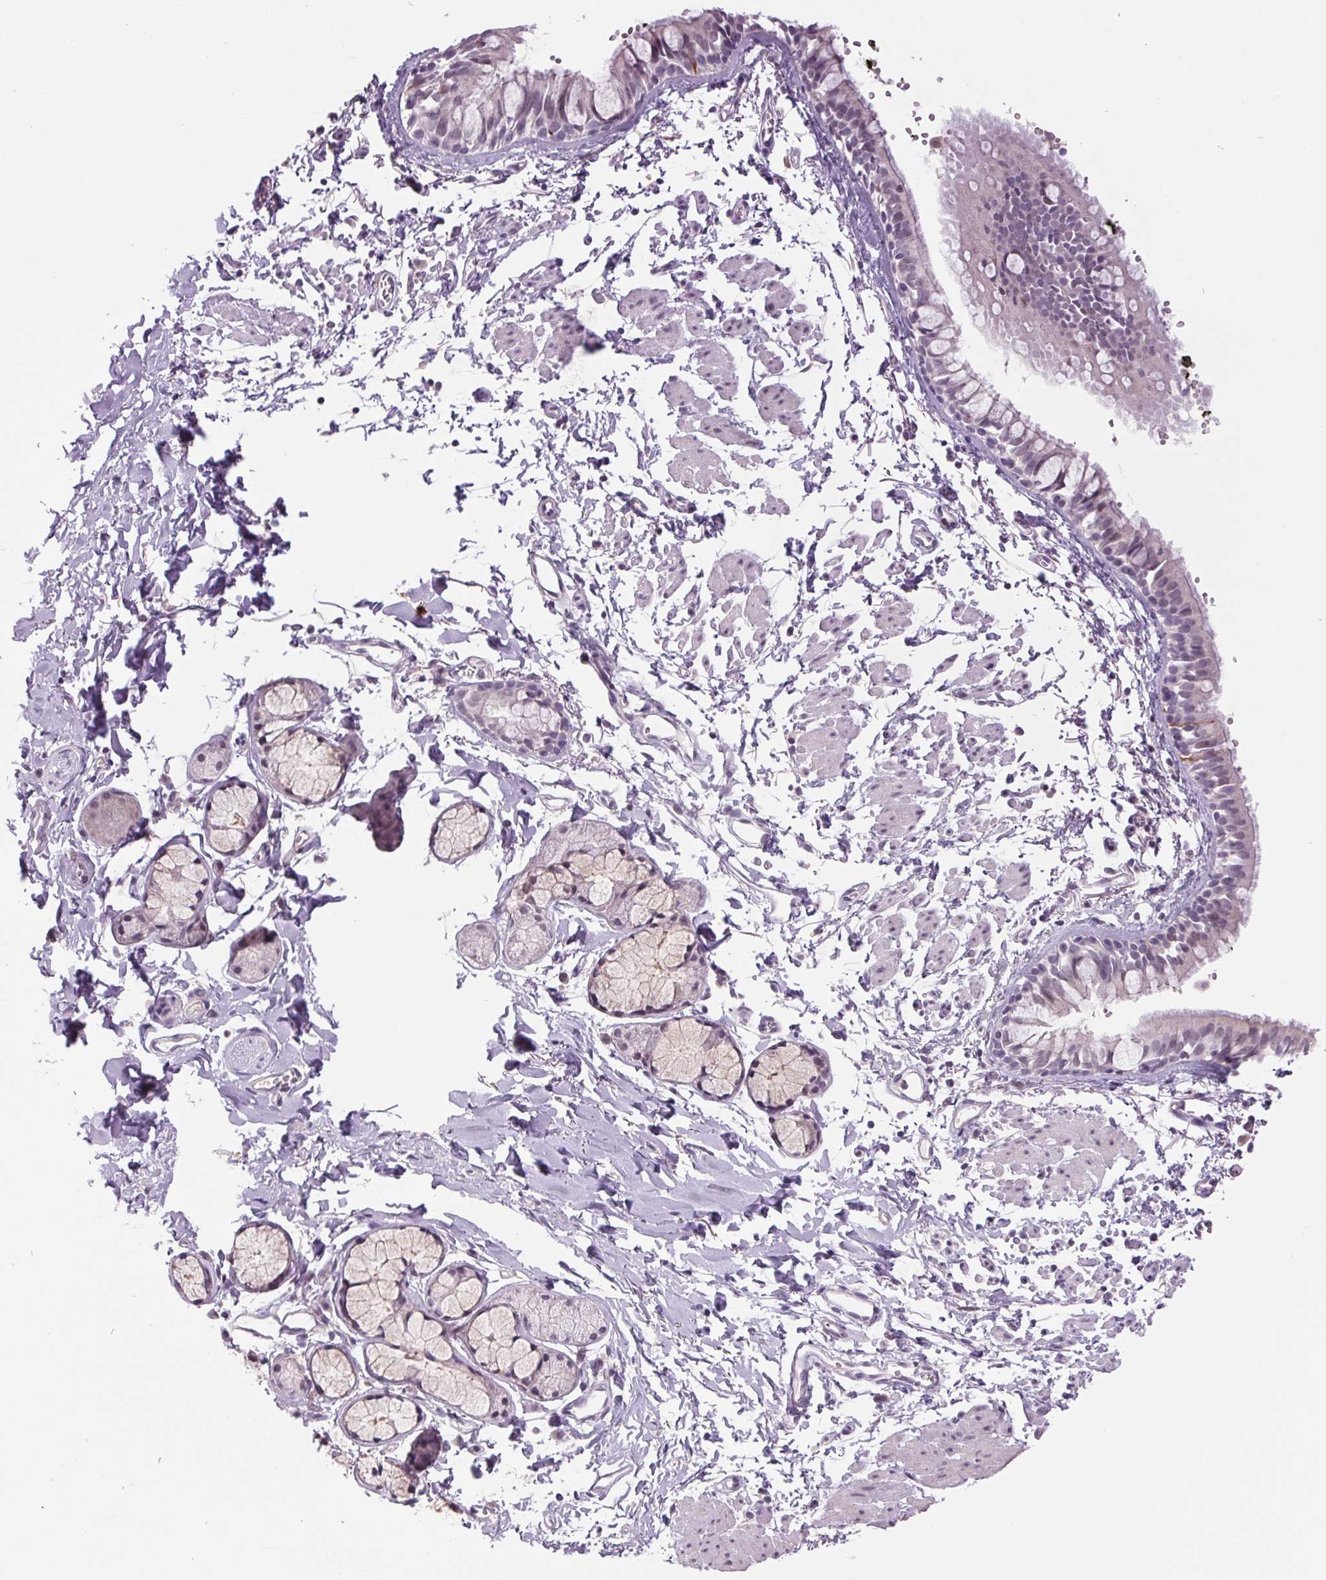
{"staining": {"intensity": "weak", "quantity": "25%-75%", "location": "nuclear"}, "tissue": "bronchus", "cell_type": "Respiratory epithelial cells", "image_type": "normal", "snomed": [{"axis": "morphology", "description": "Normal tissue, NOS"}, {"axis": "topography", "description": "Cartilage tissue"}, {"axis": "topography", "description": "Bronchus"}], "caption": "This photomicrograph demonstrates IHC staining of benign human bronchus, with low weak nuclear expression in about 25%-75% of respiratory epithelial cells.", "gene": "C2orf16", "patient": {"sex": "female", "age": 59}}